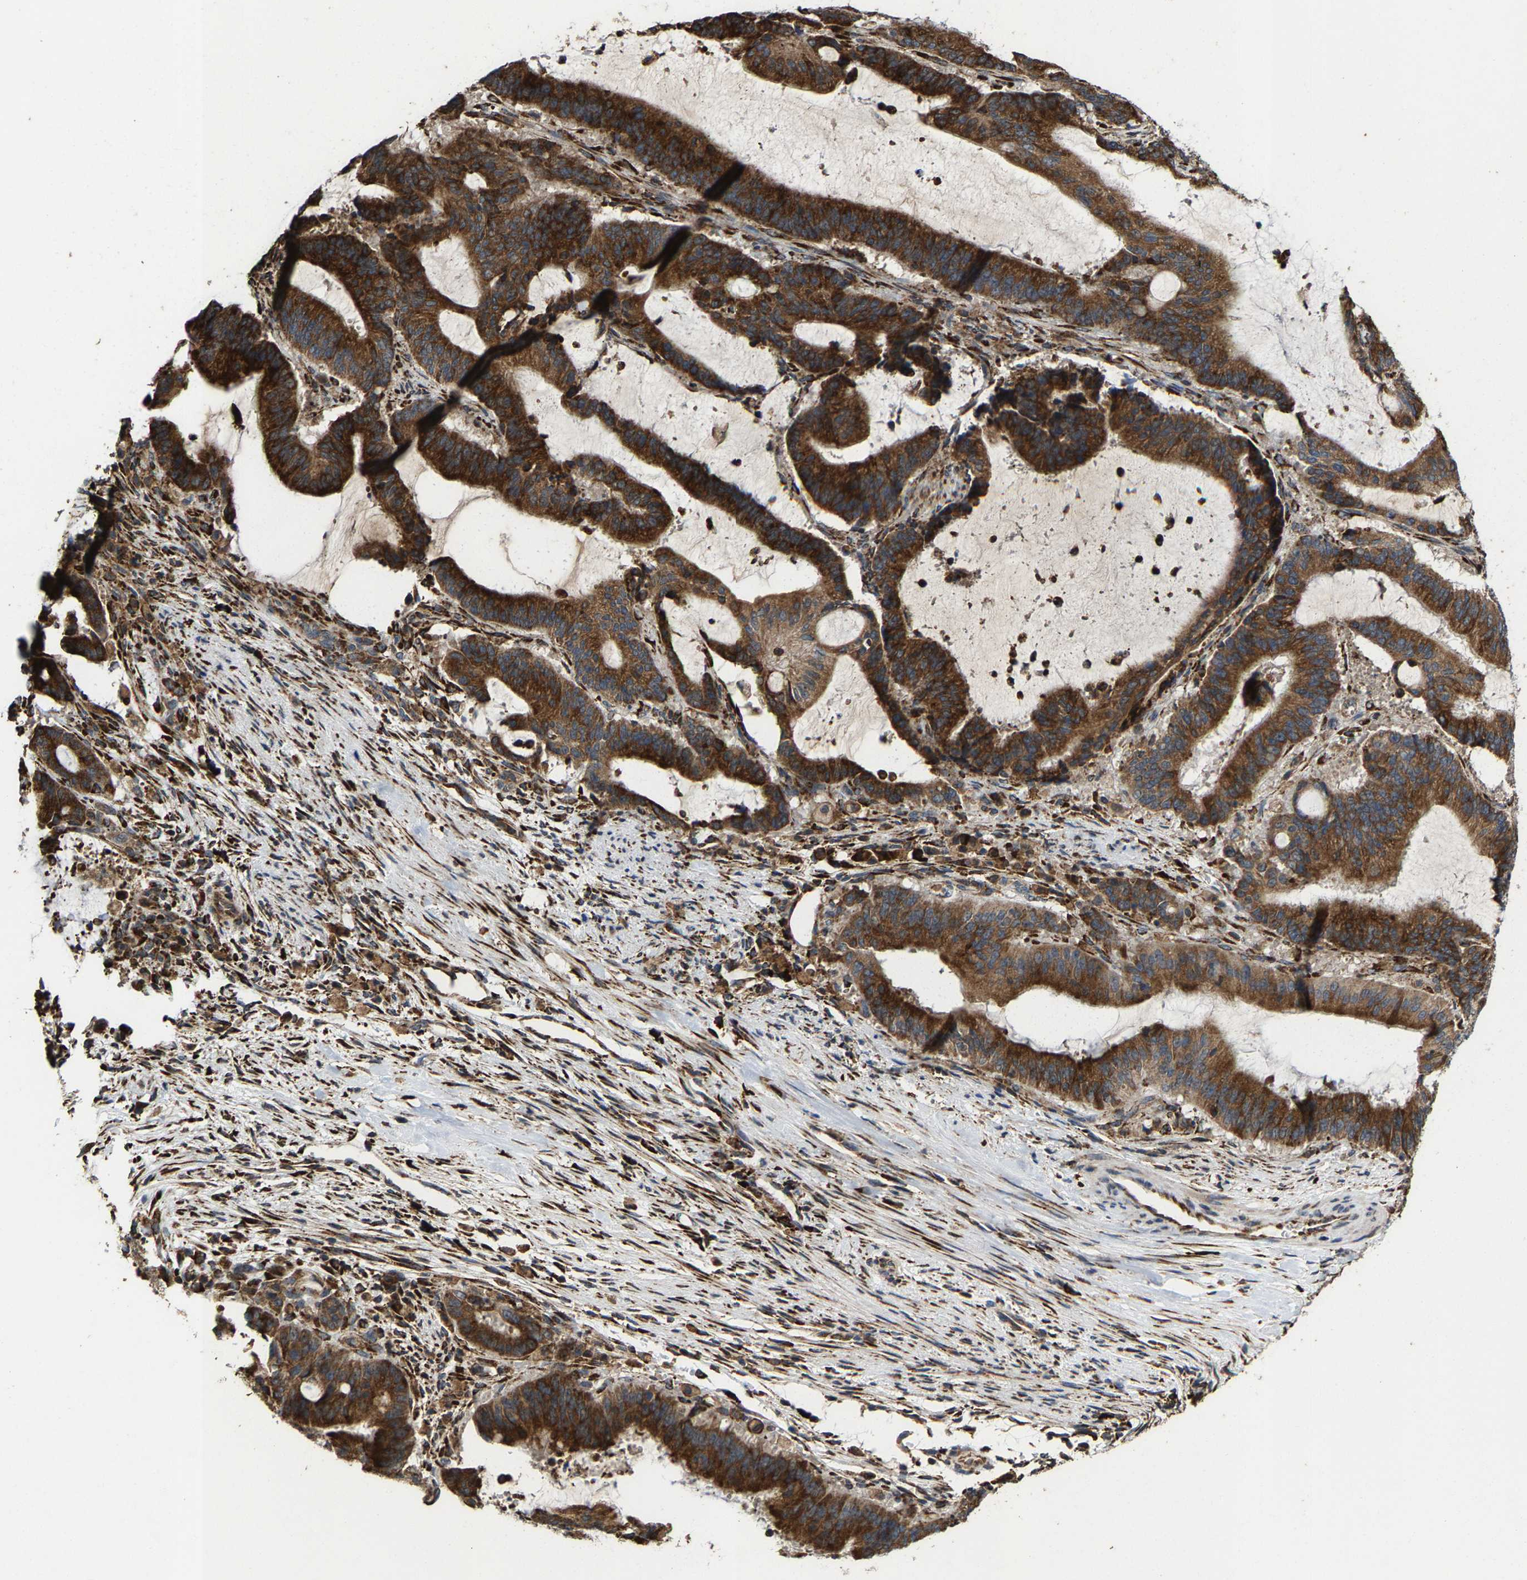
{"staining": {"intensity": "strong", "quantity": ">75%", "location": "cytoplasmic/membranous"}, "tissue": "liver cancer", "cell_type": "Tumor cells", "image_type": "cancer", "snomed": [{"axis": "morphology", "description": "Normal tissue, NOS"}, {"axis": "morphology", "description": "Cholangiocarcinoma"}, {"axis": "topography", "description": "Liver"}, {"axis": "topography", "description": "Peripheral nerve tissue"}], "caption": "The micrograph shows staining of liver cholangiocarcinoma, revealing strong cytoplasmic/membranous protein staining (brown color) within tumor cells.", "gene": "FGD3", "patient": {"sex": "female", "age": 73}}